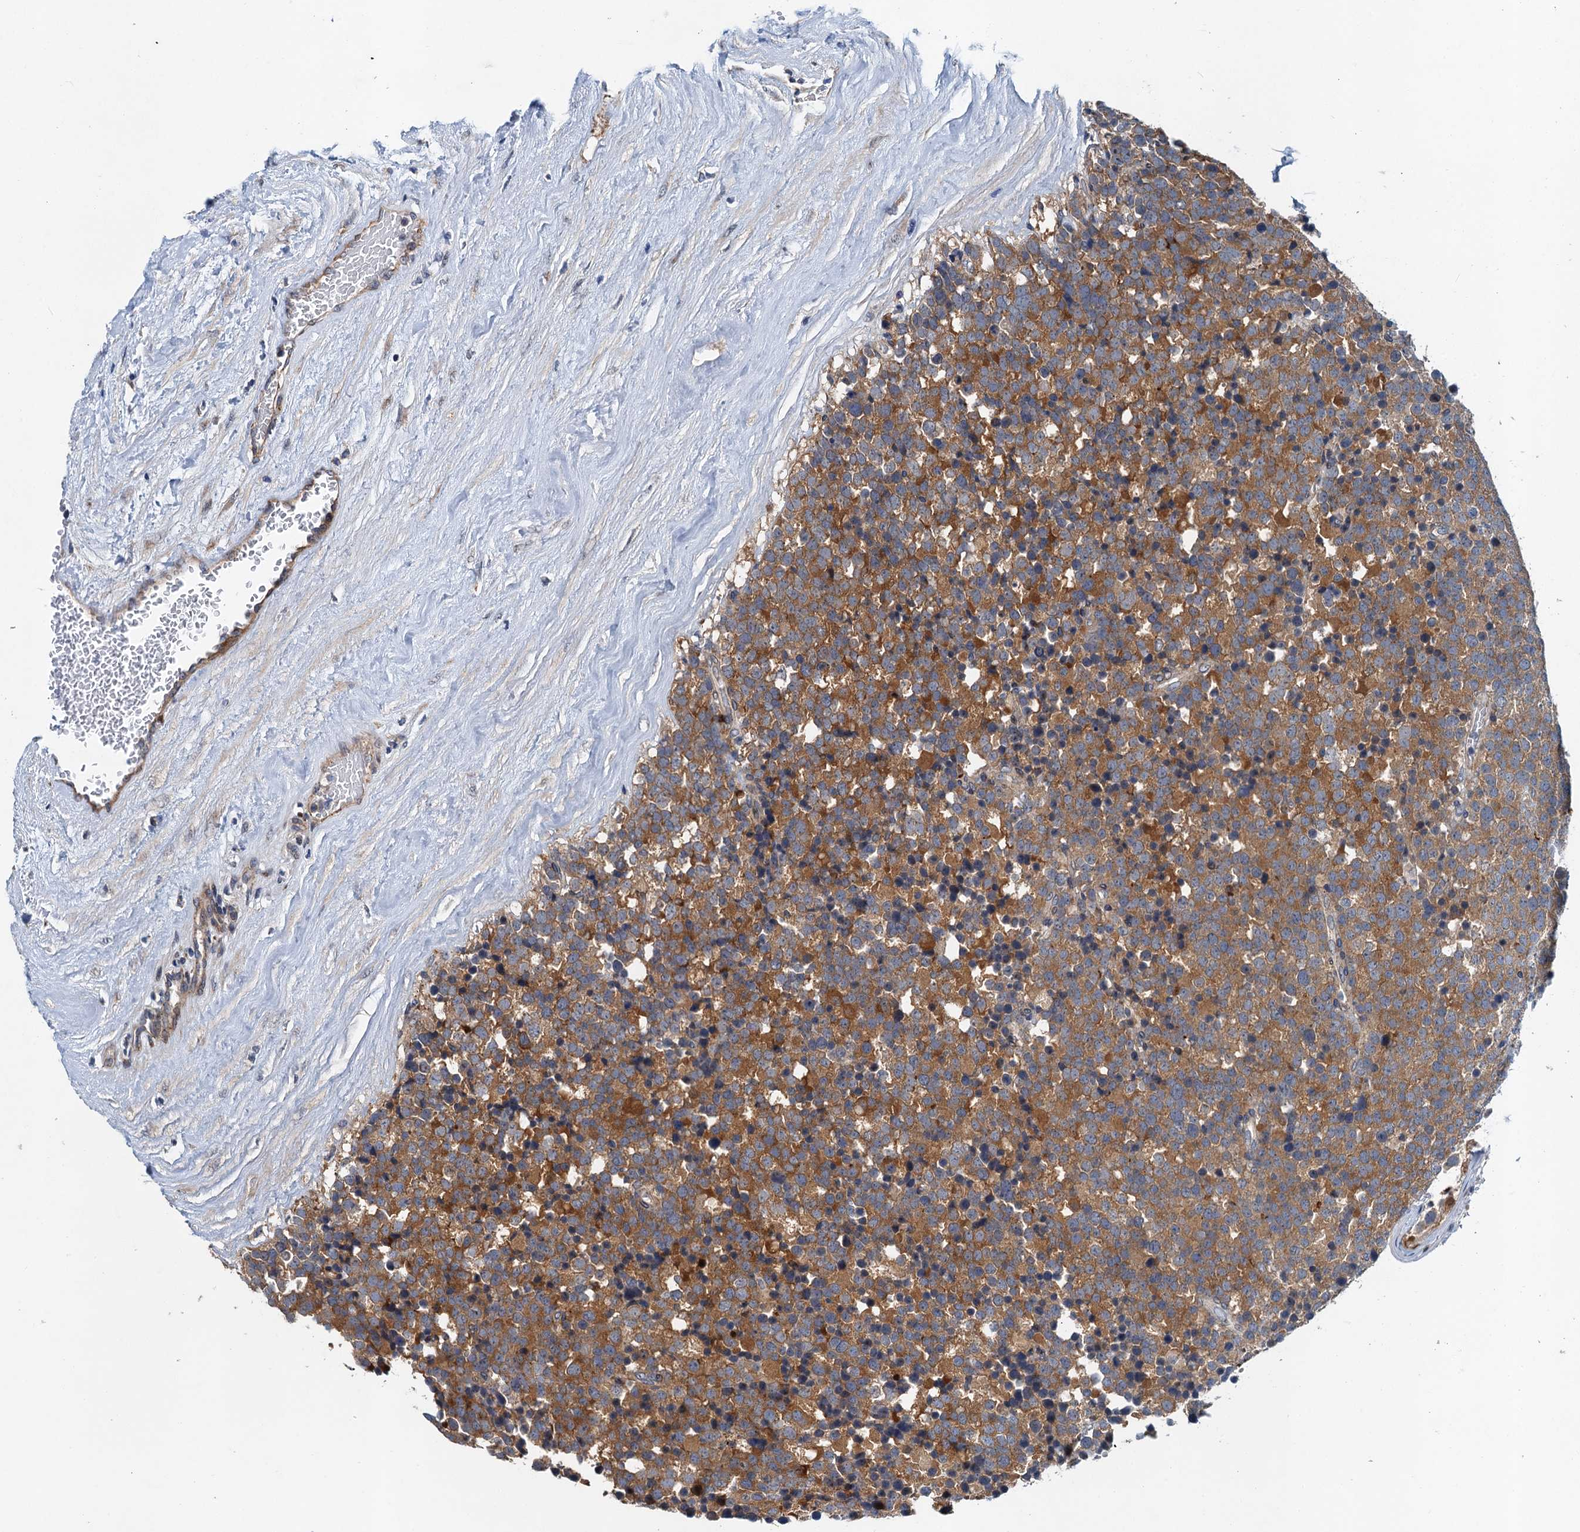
{"staining": {"intensity": "moderate", "quantity": ">75%", "location": "cytoplasmic/membranous"}, "tissue": "testis cancer", "cell_type": "Tumor cells", "image_type": "cancer", "snomed": [{"axis": "morphology", "description": "Seminoma, NOS"}, {"axis": "topography", "description": "Testis"}], "caption": "Human seminoma (testis) stained with a protein marker reveals moderate staining in tumor cells.", "gene": "NBEA", "patient": {"sex": "male", "age": 71}}